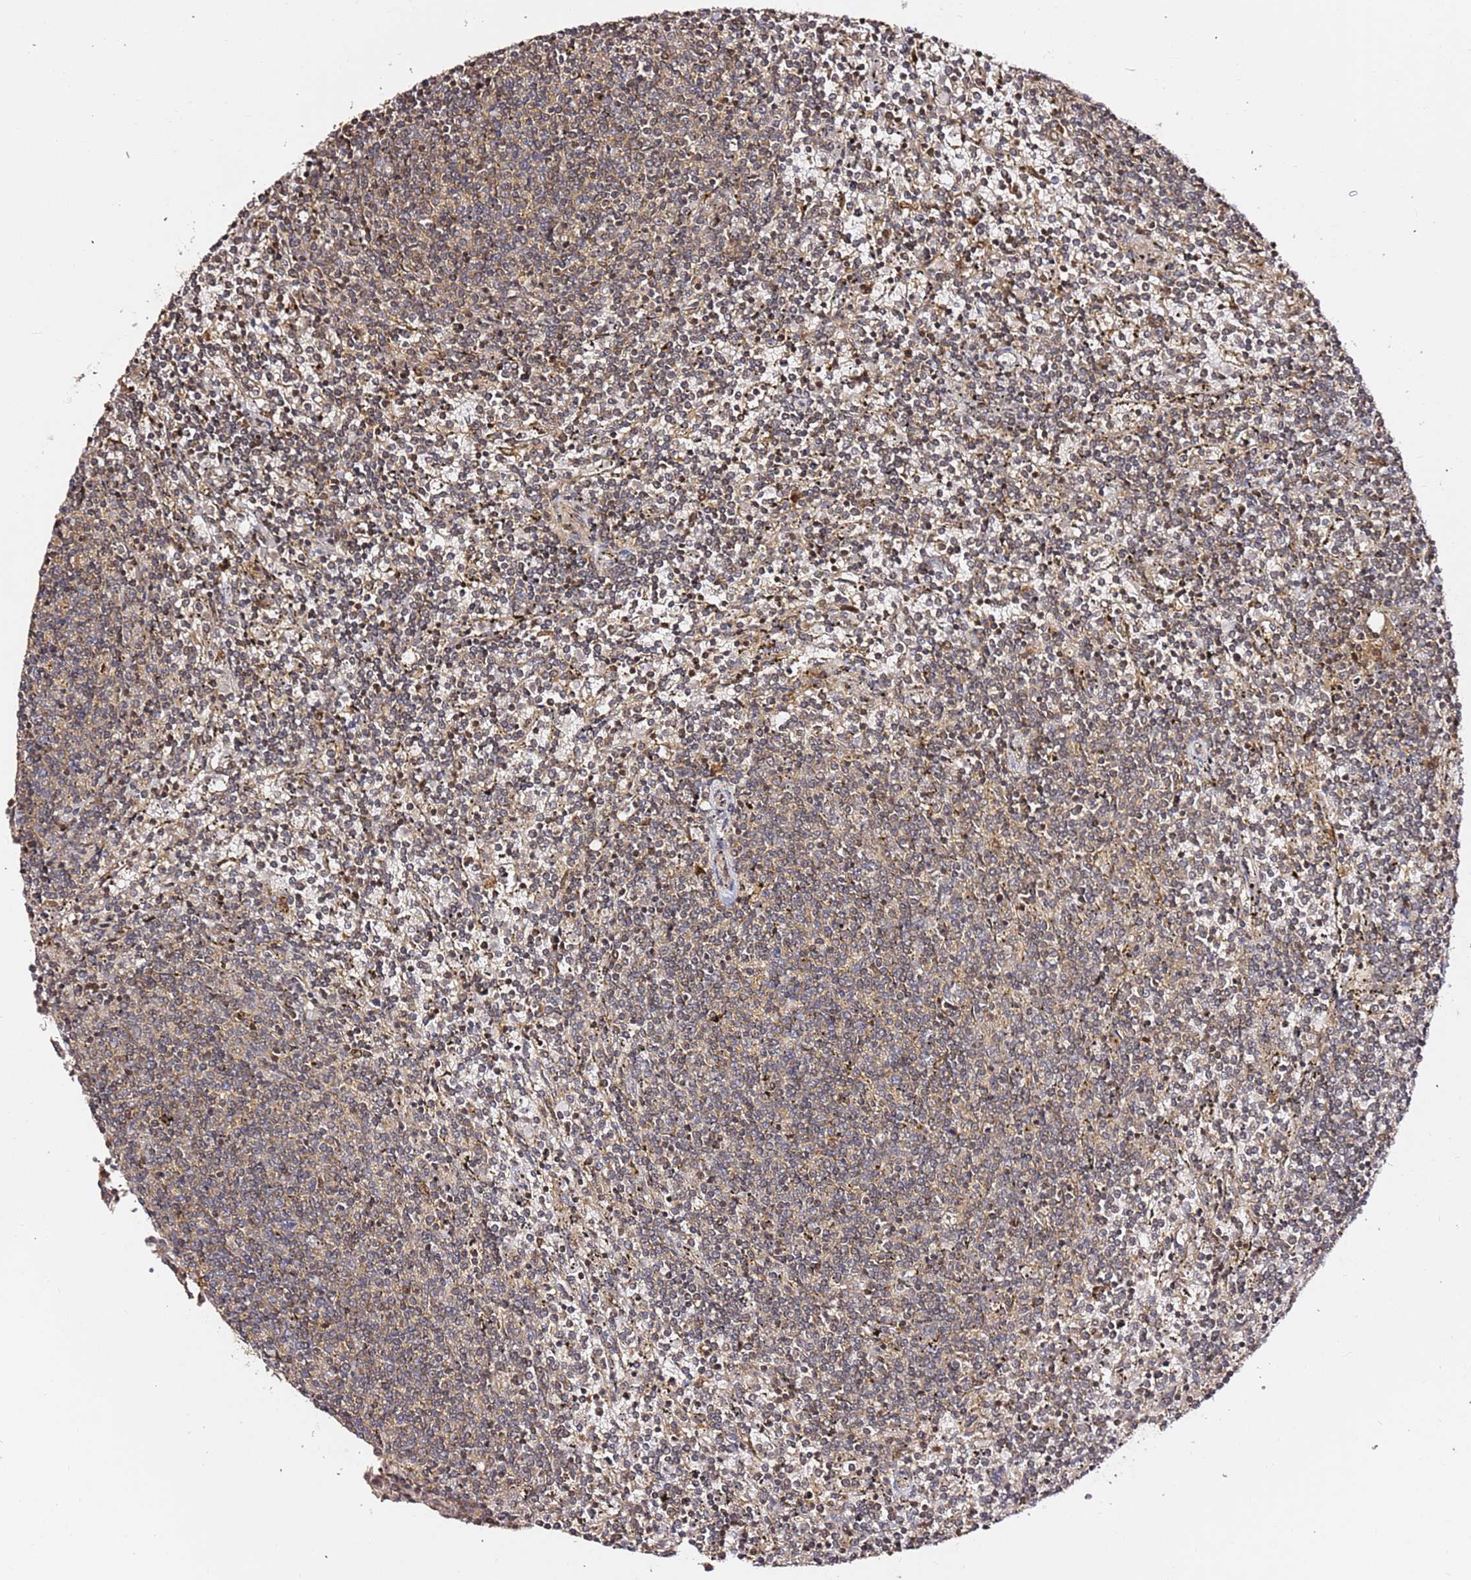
{"staining": {"intensity": "weak", "quantity": "<25%", "location": "cytoplasmic/membranous"}, "tissue": "lymphoma", "cell_type": "Tumor cells", "image_type": "cancer", "snomed": [{"axis": "morphology", "description": "Malignant lymphoma, non-Hodgkin's type, Low grade"}, {"axis": "topography", "description": "Spleen"}], "caption": "Immunohistochemical staining of lymphoma demonstrates no significant positivity in tumor cells.", "gene": "OR5V1", "patient": {"sex": "female", "age": 50}}